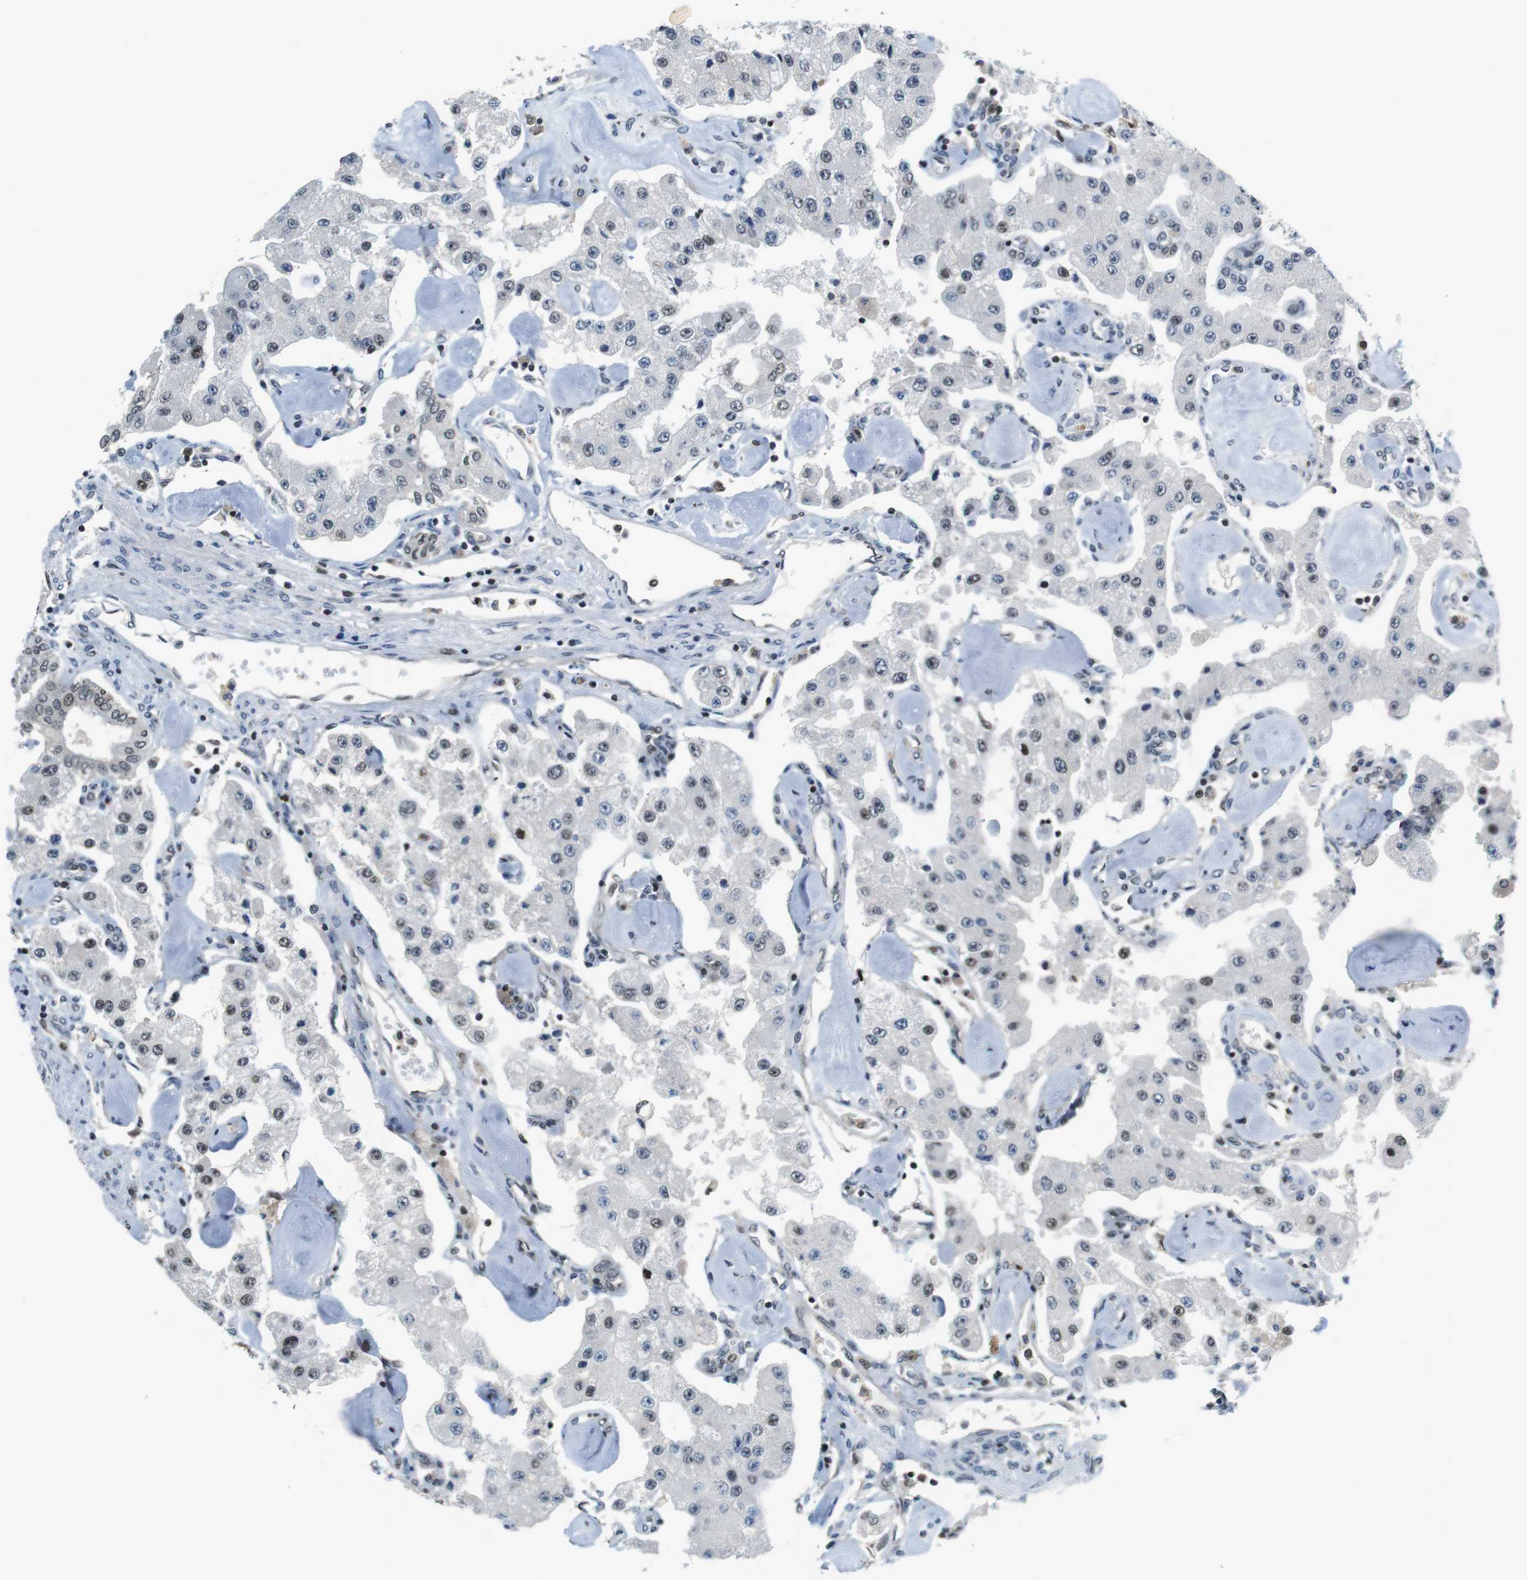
{"staining": {"intensity": "moderate", "quantity": ">75%", "location": "nuclear"}, "tissue": "carcinoid", "cell_type": "Tumor cells", "image_type": "cancer", "snomed": [{"axis": "morphology", "description": "Carcinoid, malignant, NOS"}, {"axis": "topography", "description": "Pancreas"}], "caption": "A histopathology image of malignant carcinoid stained for a protein displays moderate nuclear brown staining in tumor cells.", "gene": "NEK4", "patient": {"sex": "male", "age": 41}}